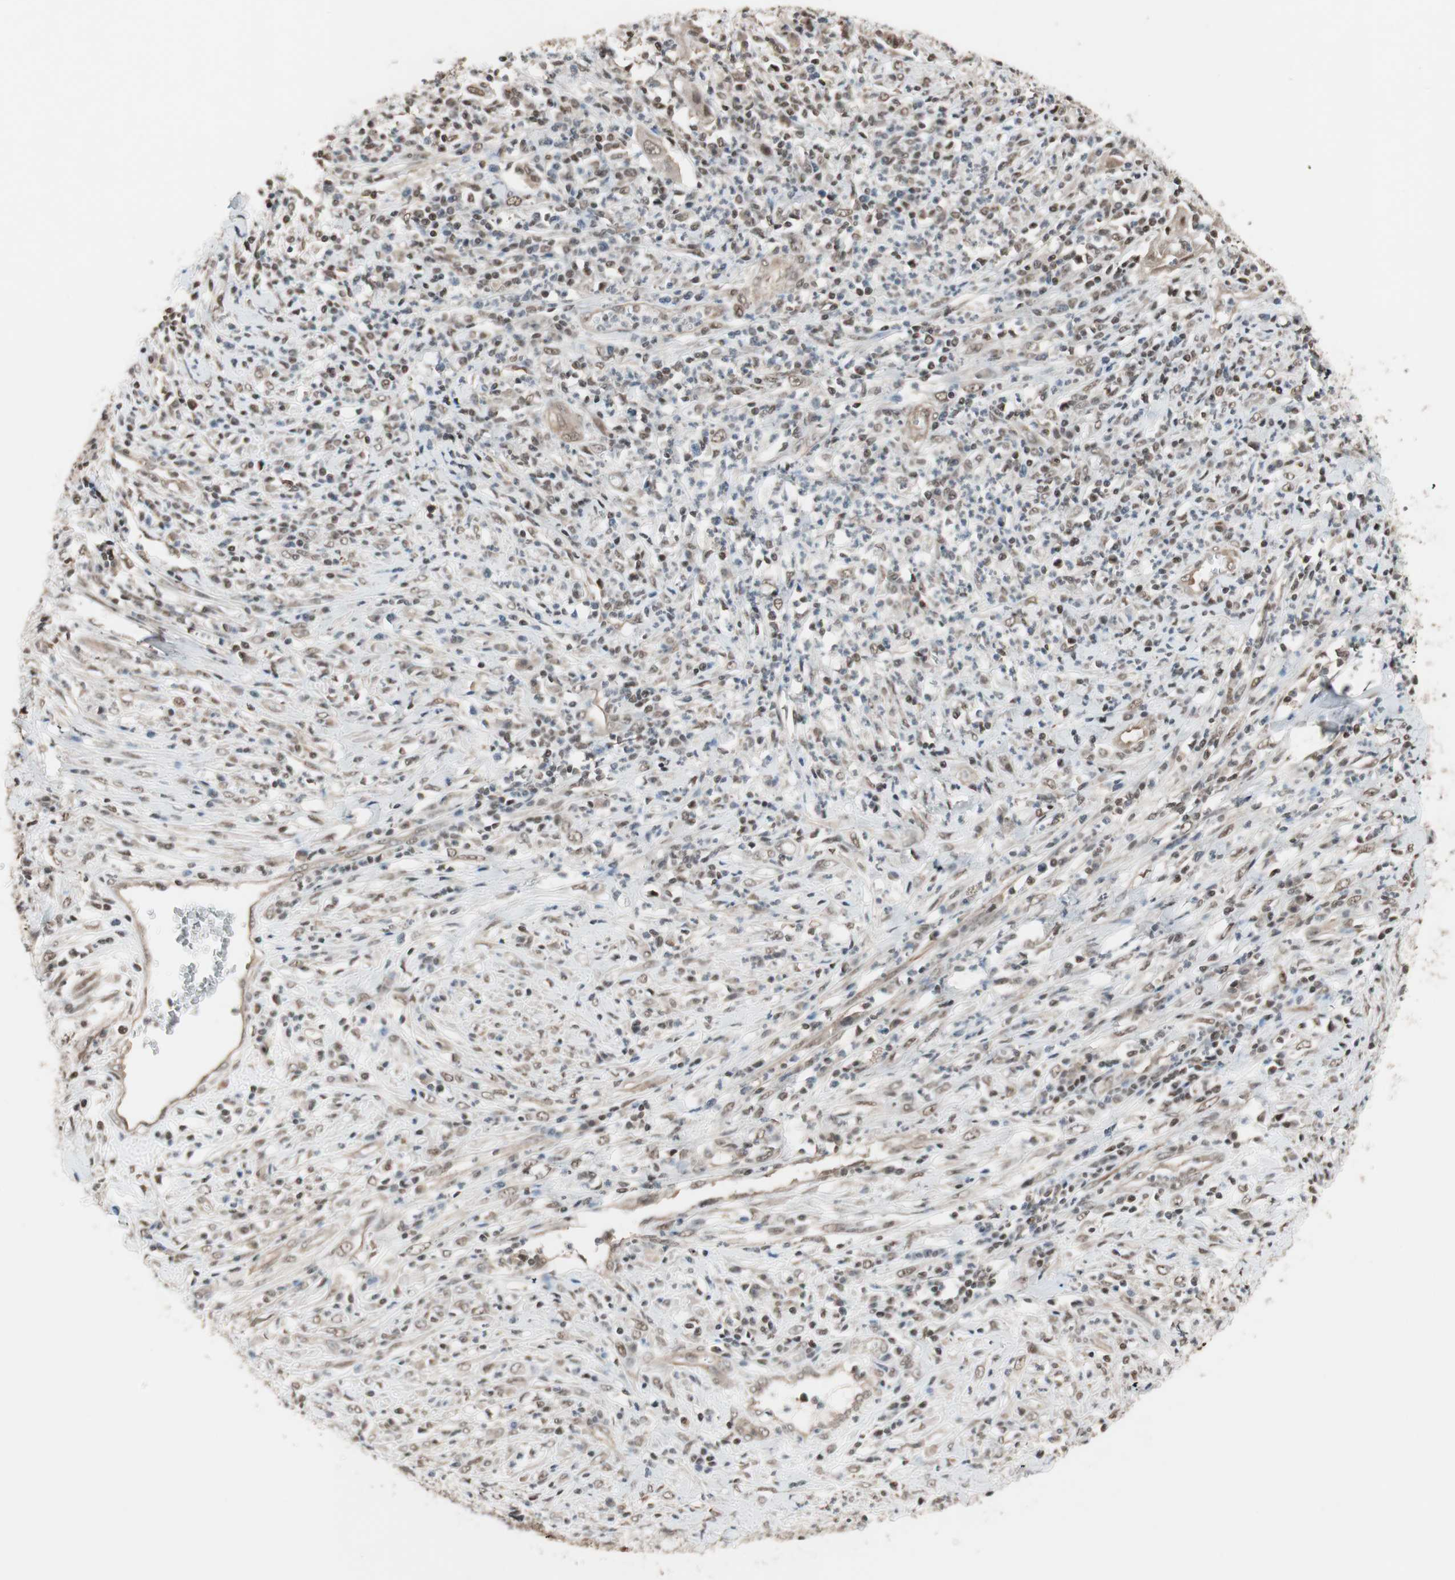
{"staining": {"intensity": "weak", "quantity": "25%-75%", "location": "nuclear"}, "tissue": "cervical cancer", "cell_type": "Tumor cells", "image_type": "cancer", "snomed": [{"axis": "morphology", "description": "Squamous cell carcinoma, NOS"}, {"axis": "topography", "description": "Cervix"}], "caption": "Brown immunohistochemical staining in human cervical cancer (squamous cell carcinoma) demonstrates weak nuclear expression in about 25%-75% of tumor cells.", "gene": "DRAP1", "patient": {"sex": "female", "age": 32}}